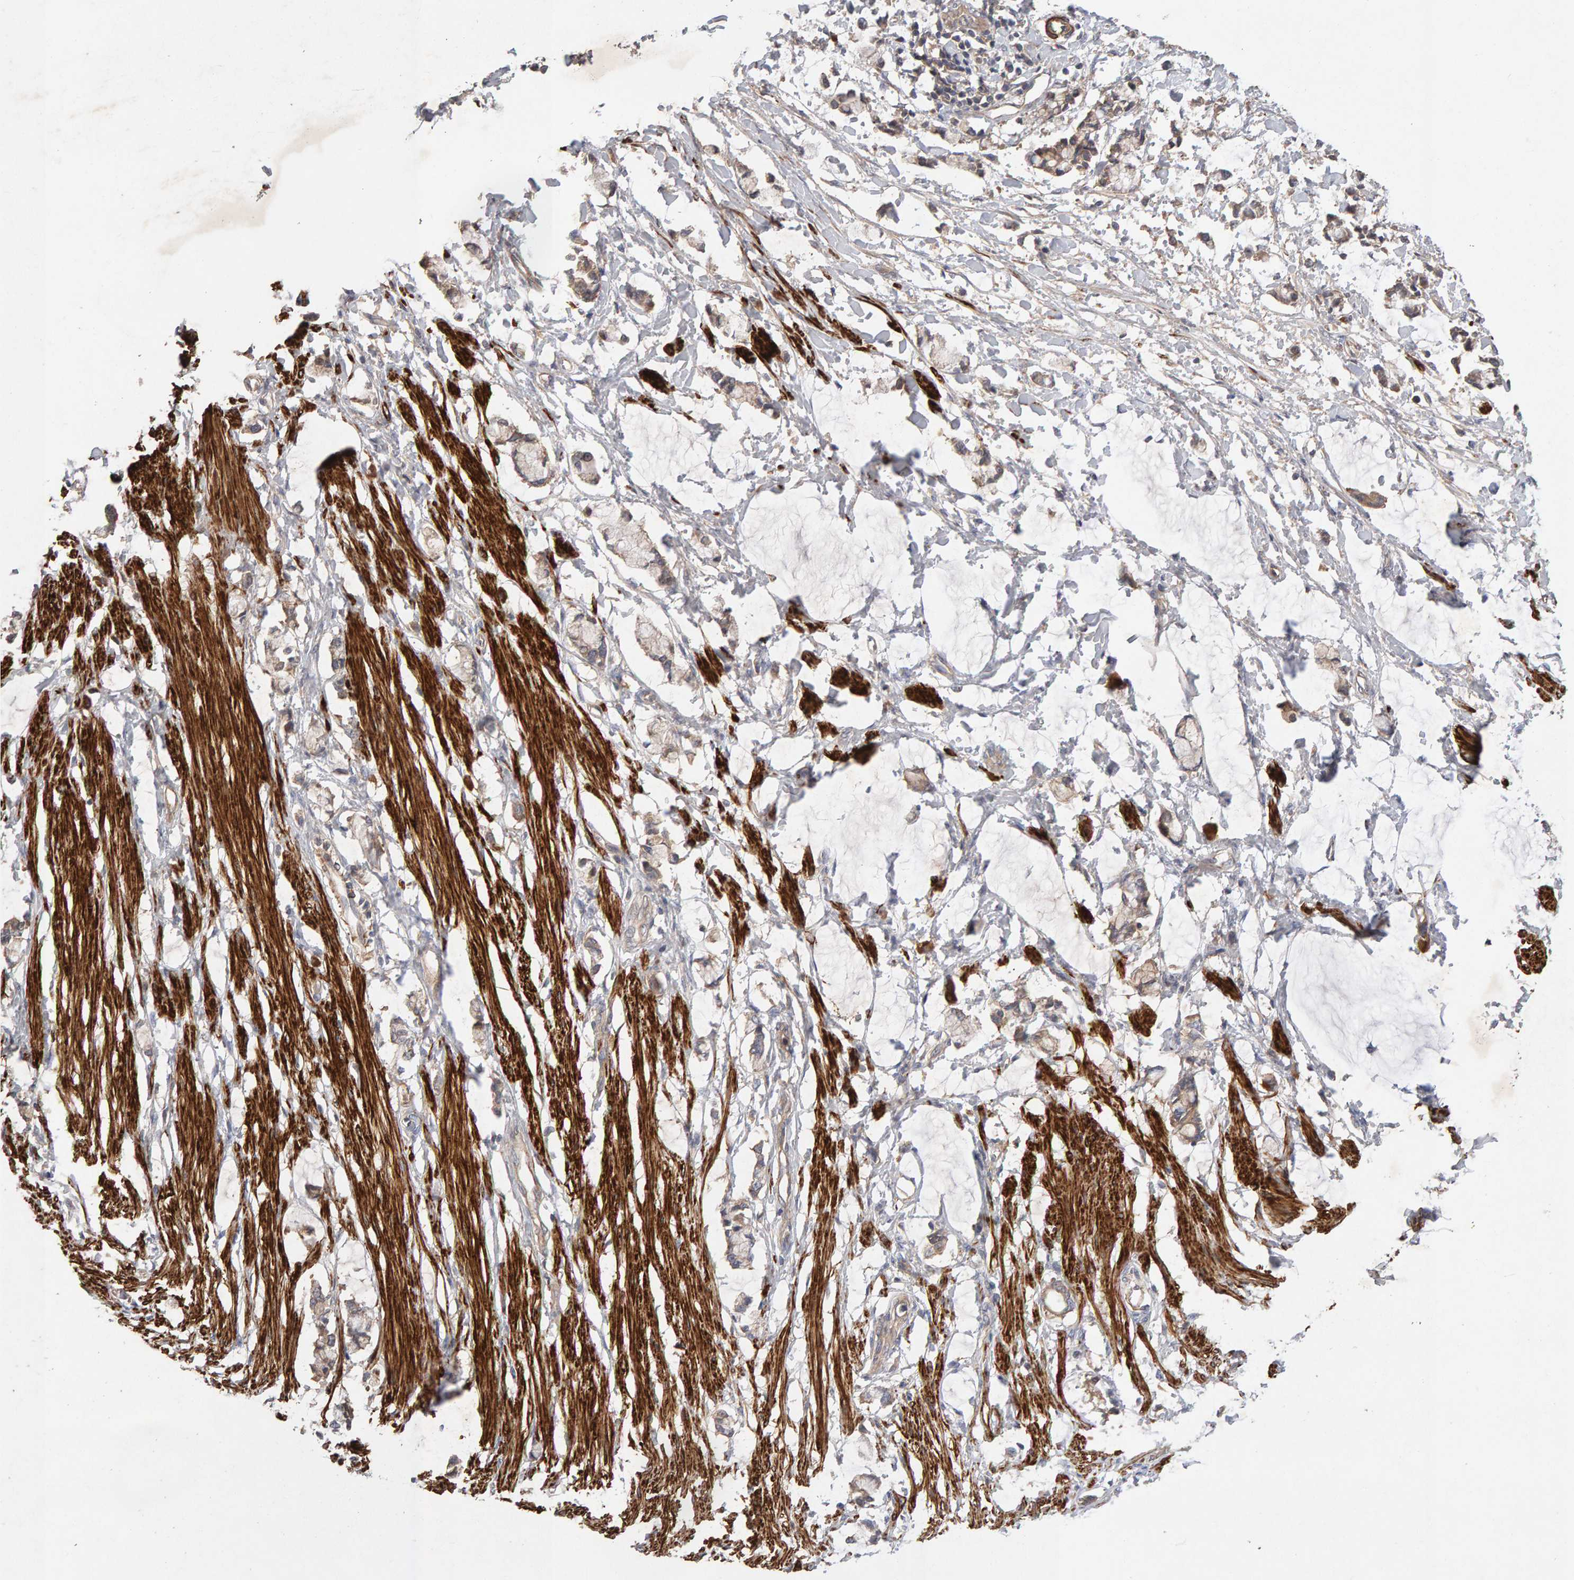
{"staining": {"intensity": "strong", "quantity": ">75%", "location": "cytoplasmic/membranous"}, "tissue": "smooth muscle", "cell_type": "Smooth muscle cells", "image_type": "normal", "snomed": [{"axis": "morphology", "description": "Normal tissue, NOS"}, {"axis": "morphology", "description": "Adenocarcinoma, NOS"}, {"axis": "topography", "description": "Smooth muscle"}, {"axis": "topography", "description": "Colon"}], "caption": "Protein staining of normal smooth muscle reveals strong cytoplasmic/membranous positivity in about >75% of smooth muscle cells. The staining was performed using DAB (3,3'-diaminobenzidine) to visualize the protein expression in brown, while the nuclei were stained in blue with hematoxylin (Magnification: 20x).", "gene": "RNF19A", "patient": {"sex": "male", "age": 14}}